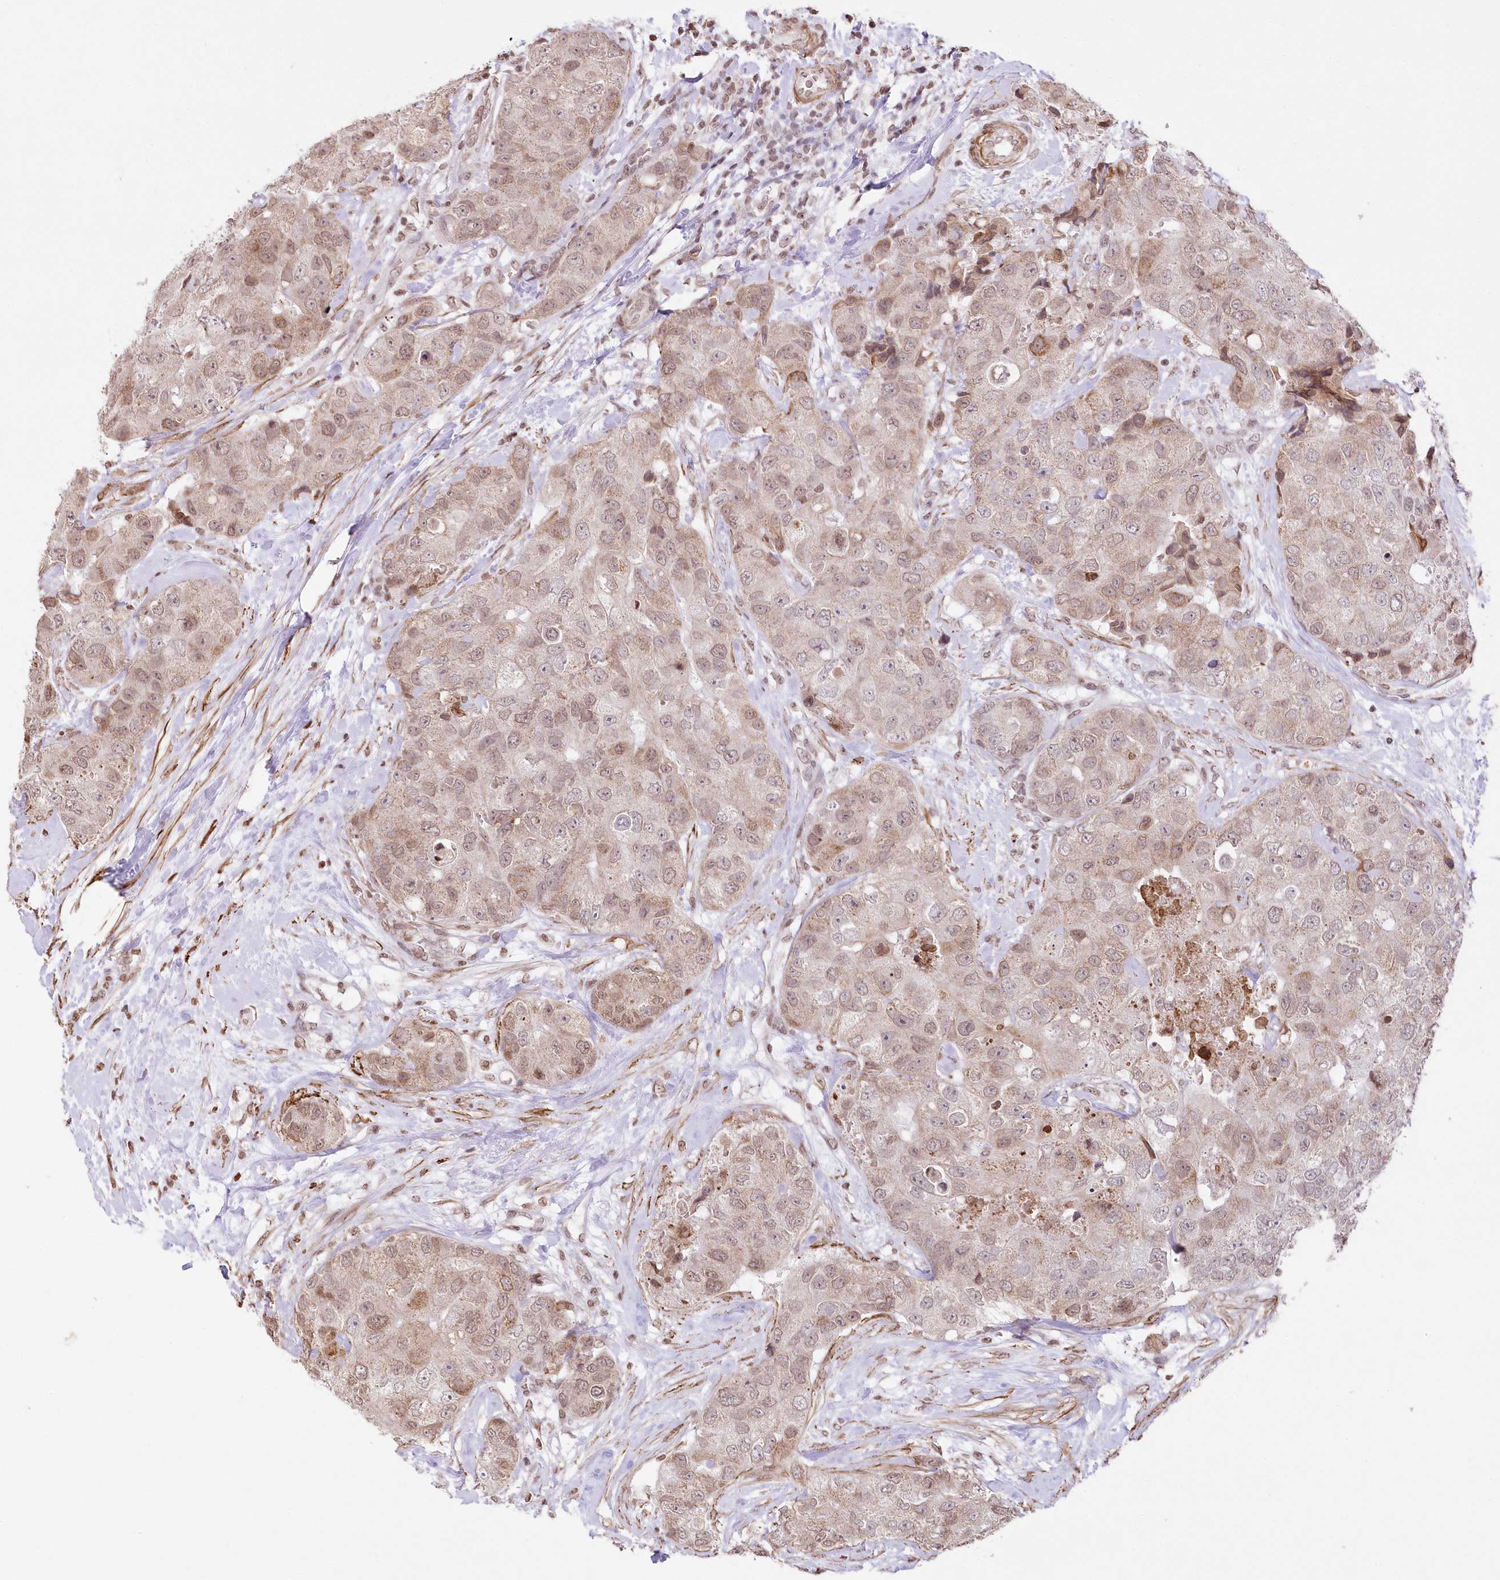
{"staining": {"intensity": "weak", "quantity": "<25%", "location": "cytoplasmic/membranous"}, "tissue": "breast cancer", "cell_type": "Tumor cells", "image_type": "cancer", "snomed": [{"axis": "morphology", "description": "Duct carcinoma"}, {"axis": "topography", "description": "Breast"}], "caption": "Human intraductal carcinoma (breast) stained for a protein using immunohistochemistry (IHC) displays no positivity in tumor cells.", "gene": "RBM27", "patient": {"sex": "female", "age": 62}}